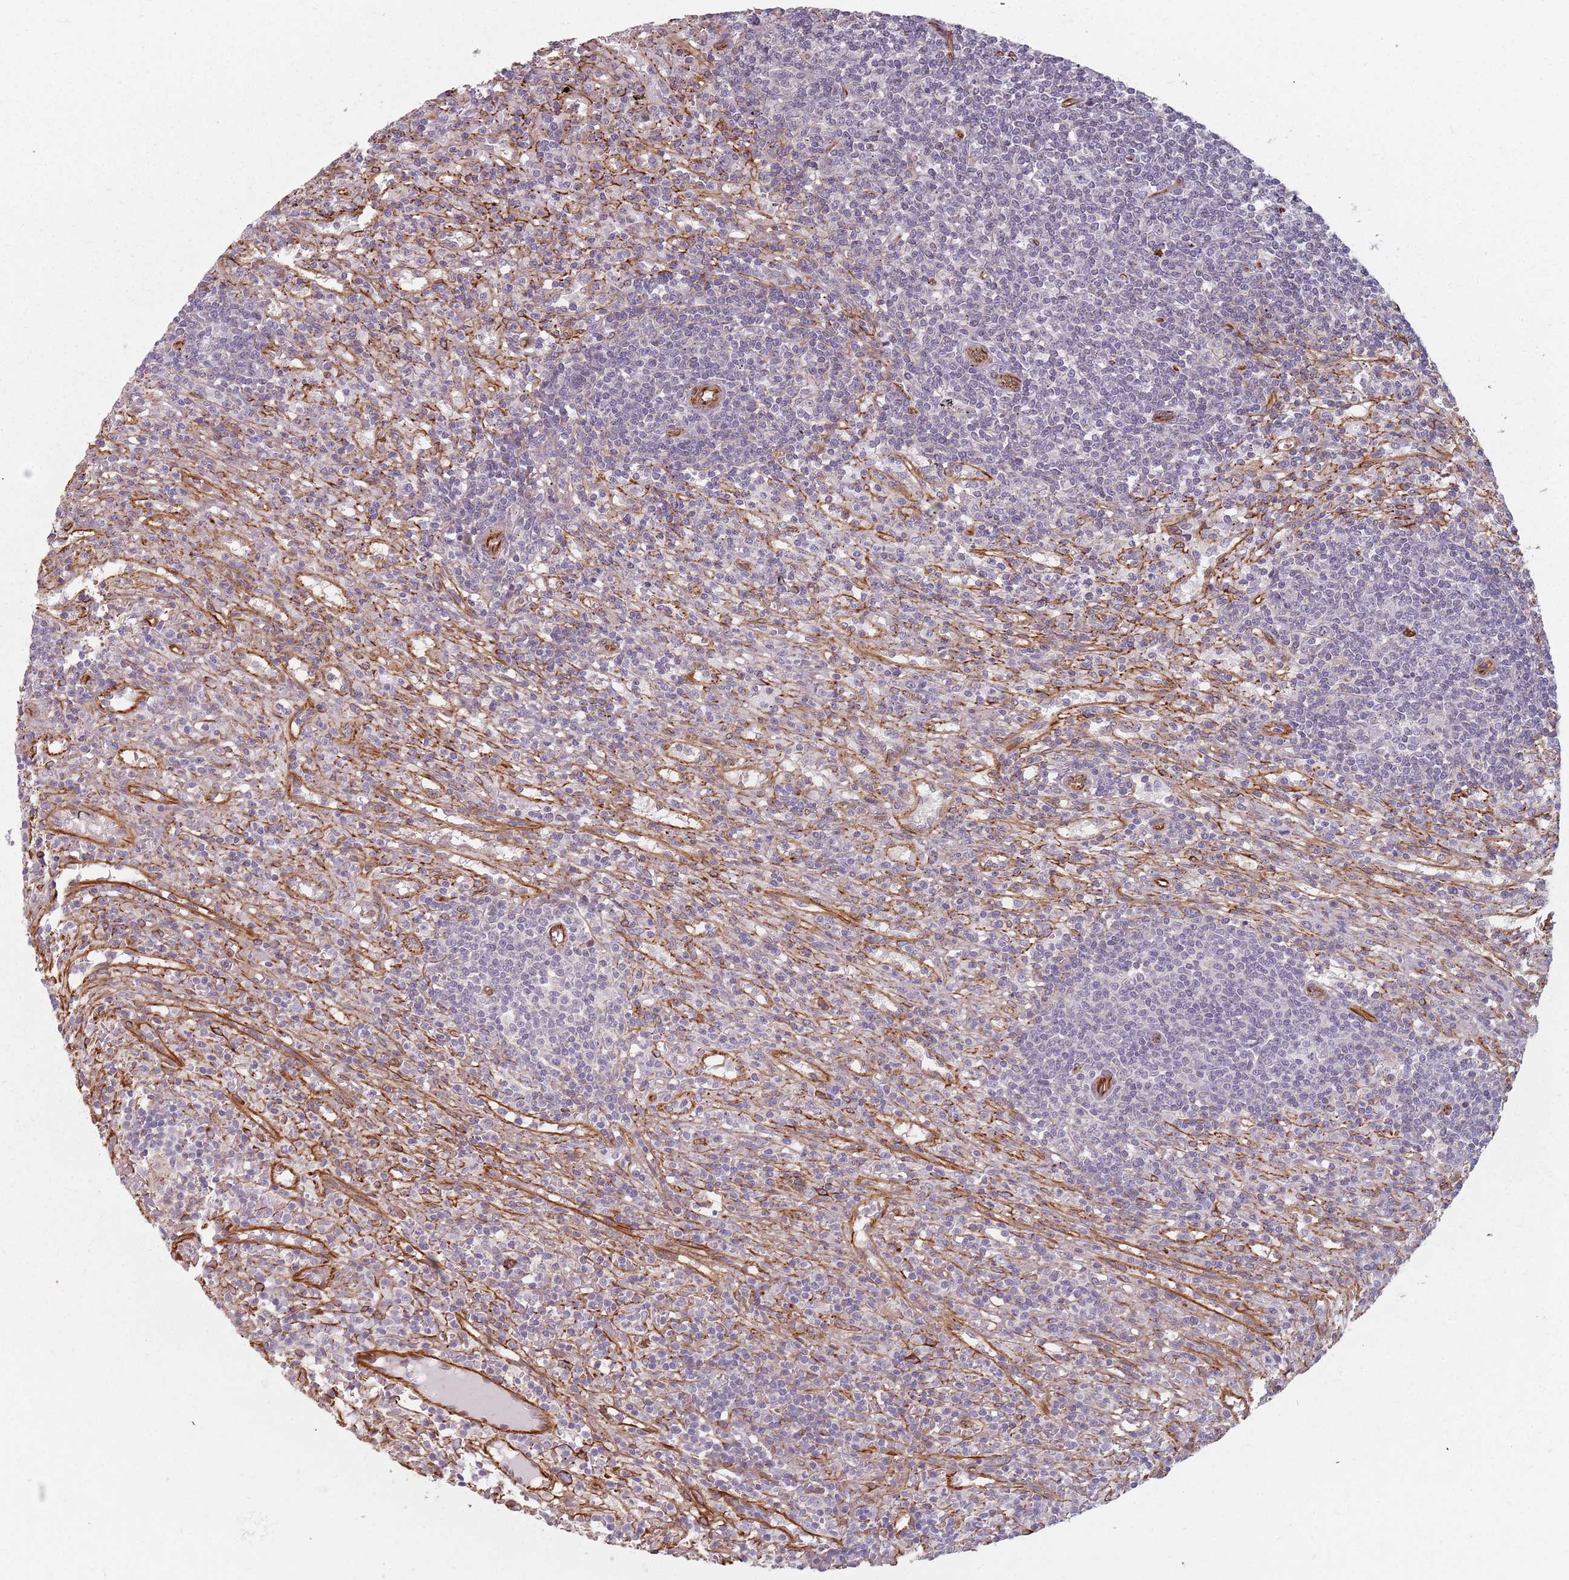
{"staining": {"intensity": "negative", "quantity": "none", "location": "none"}, "tissue": "lymphoma", "cell_type": "Tumor cells", "image_type": "cancer", "snomed": [{"axis": "morphology", "description": "Malignant lymphoma, non-Hodgkin's type, Low grade"}, {"axis": "topography", "description": "Spleen"}], "caption": "An image of low-grade malignant lymphoma, non-Hodgkin's type stained for a protein reveals no brown staining in tumor cells.", "gene": "GAS2L3", "patient": {"sex": "male", "age": 76}}